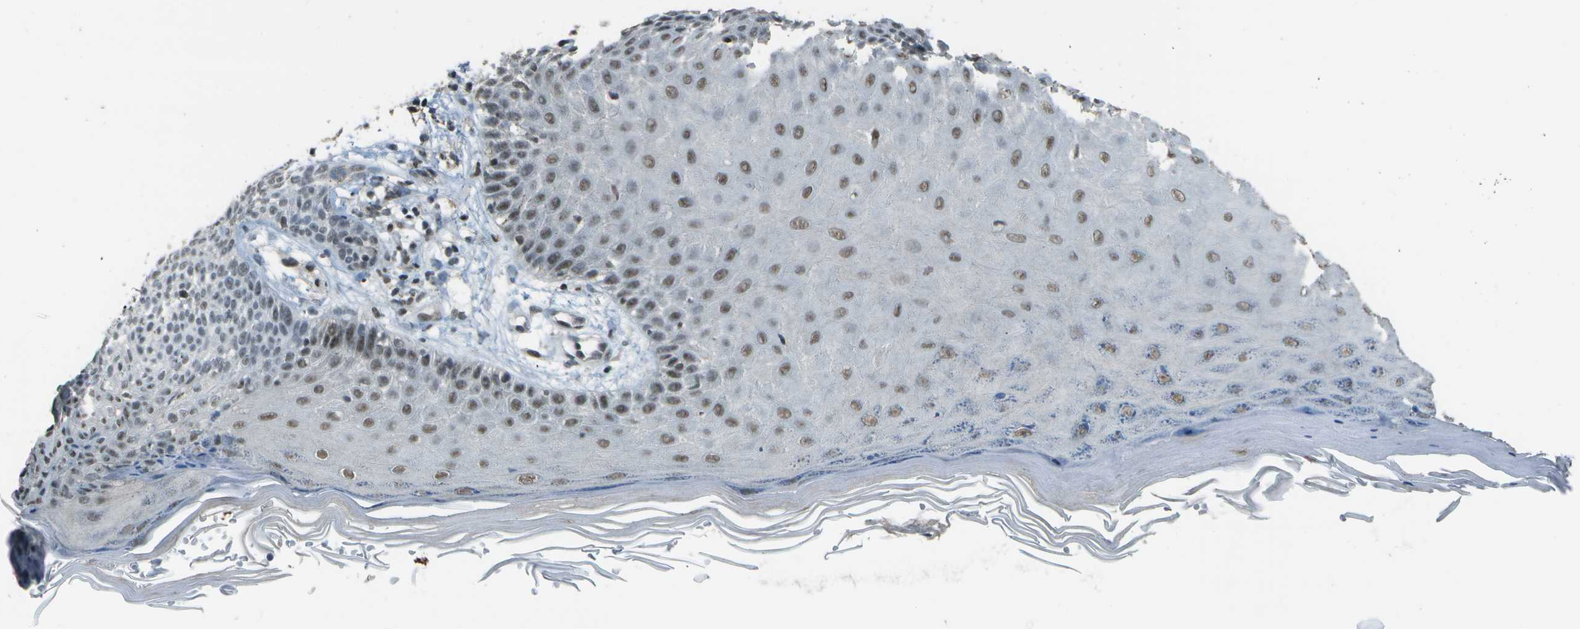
{"staining": {"intensity": "weak", "quantity": "25%-75%", "location": "nuclear"}, "tissue": "skin cancer", "cell_type": "Tumor cells", "image_type": "cancer", "snomed": [{"axis": "morphology", "description": "Basal cell carcinoma"}, {"axis": "topography", "description": "Skin"}], "caption": "Tumor cells display weak nuclear staining in approximately 25%-75% of cells in basal cell carcinoma (skin).", "gene": "DEPDC1", "patient": {"sex": "female", "age": 59}}